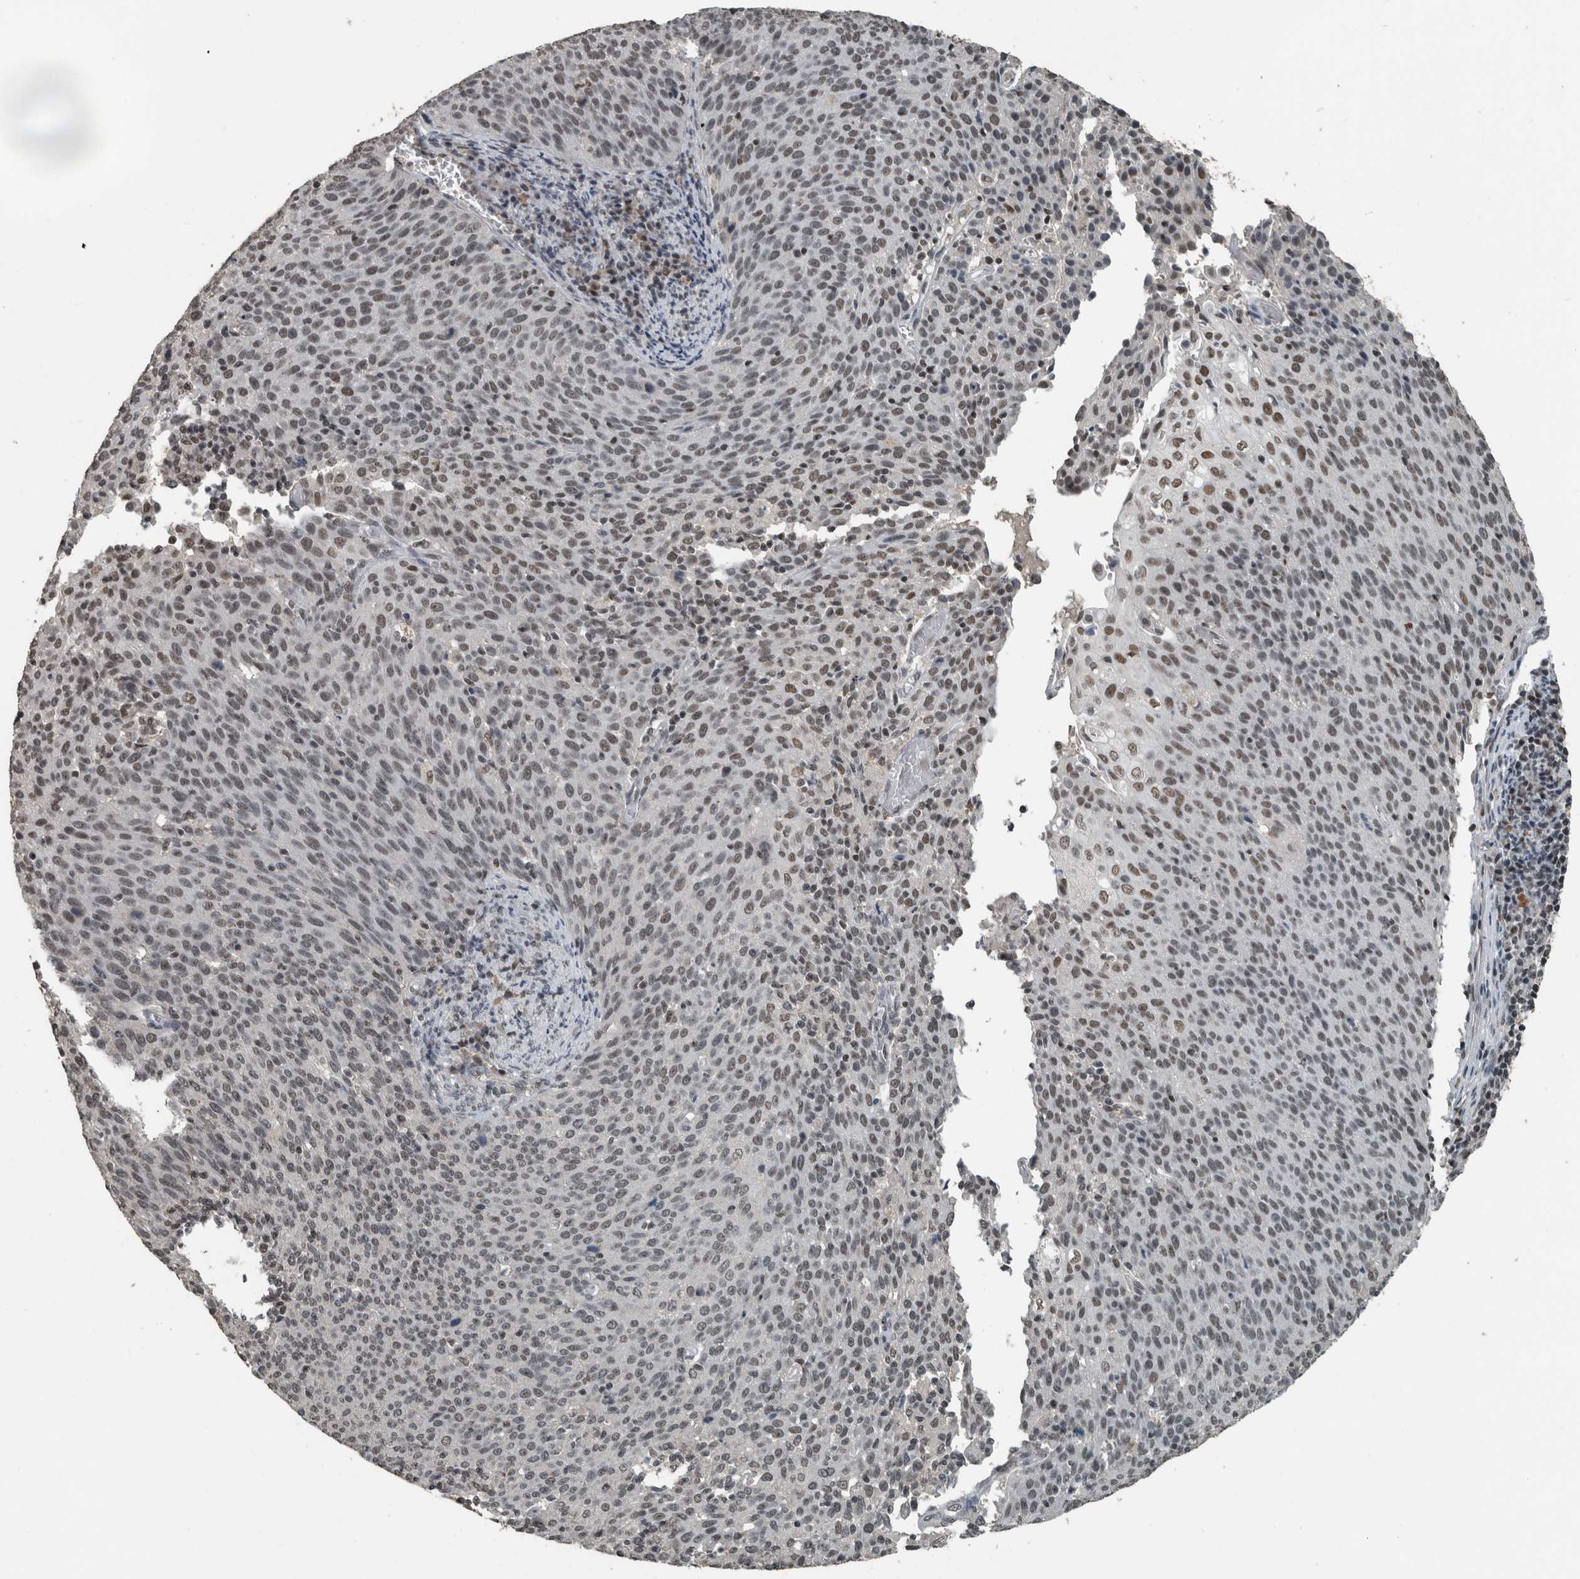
{"staining": {"intensity": "moderate", "quantity": ">75%", "location": "nuclear"}, "tissue": "cervical cancer", "cell_type": "Tumor cells", "image_type": "cancer", "snomed": [{"axis": "morphology", "description": "Squamous cell carcinoma, NOS"}, {"axis": "topography", "description": "Cervix"}], "caption": "Immunohistochemical staining of cervical squamous cell carcinoma shows medium levels of moderate nuclear positivity in about >75% of tumor cells.", "gene": "ZNF24", "patient": {"sex": "female", "age": 38}}